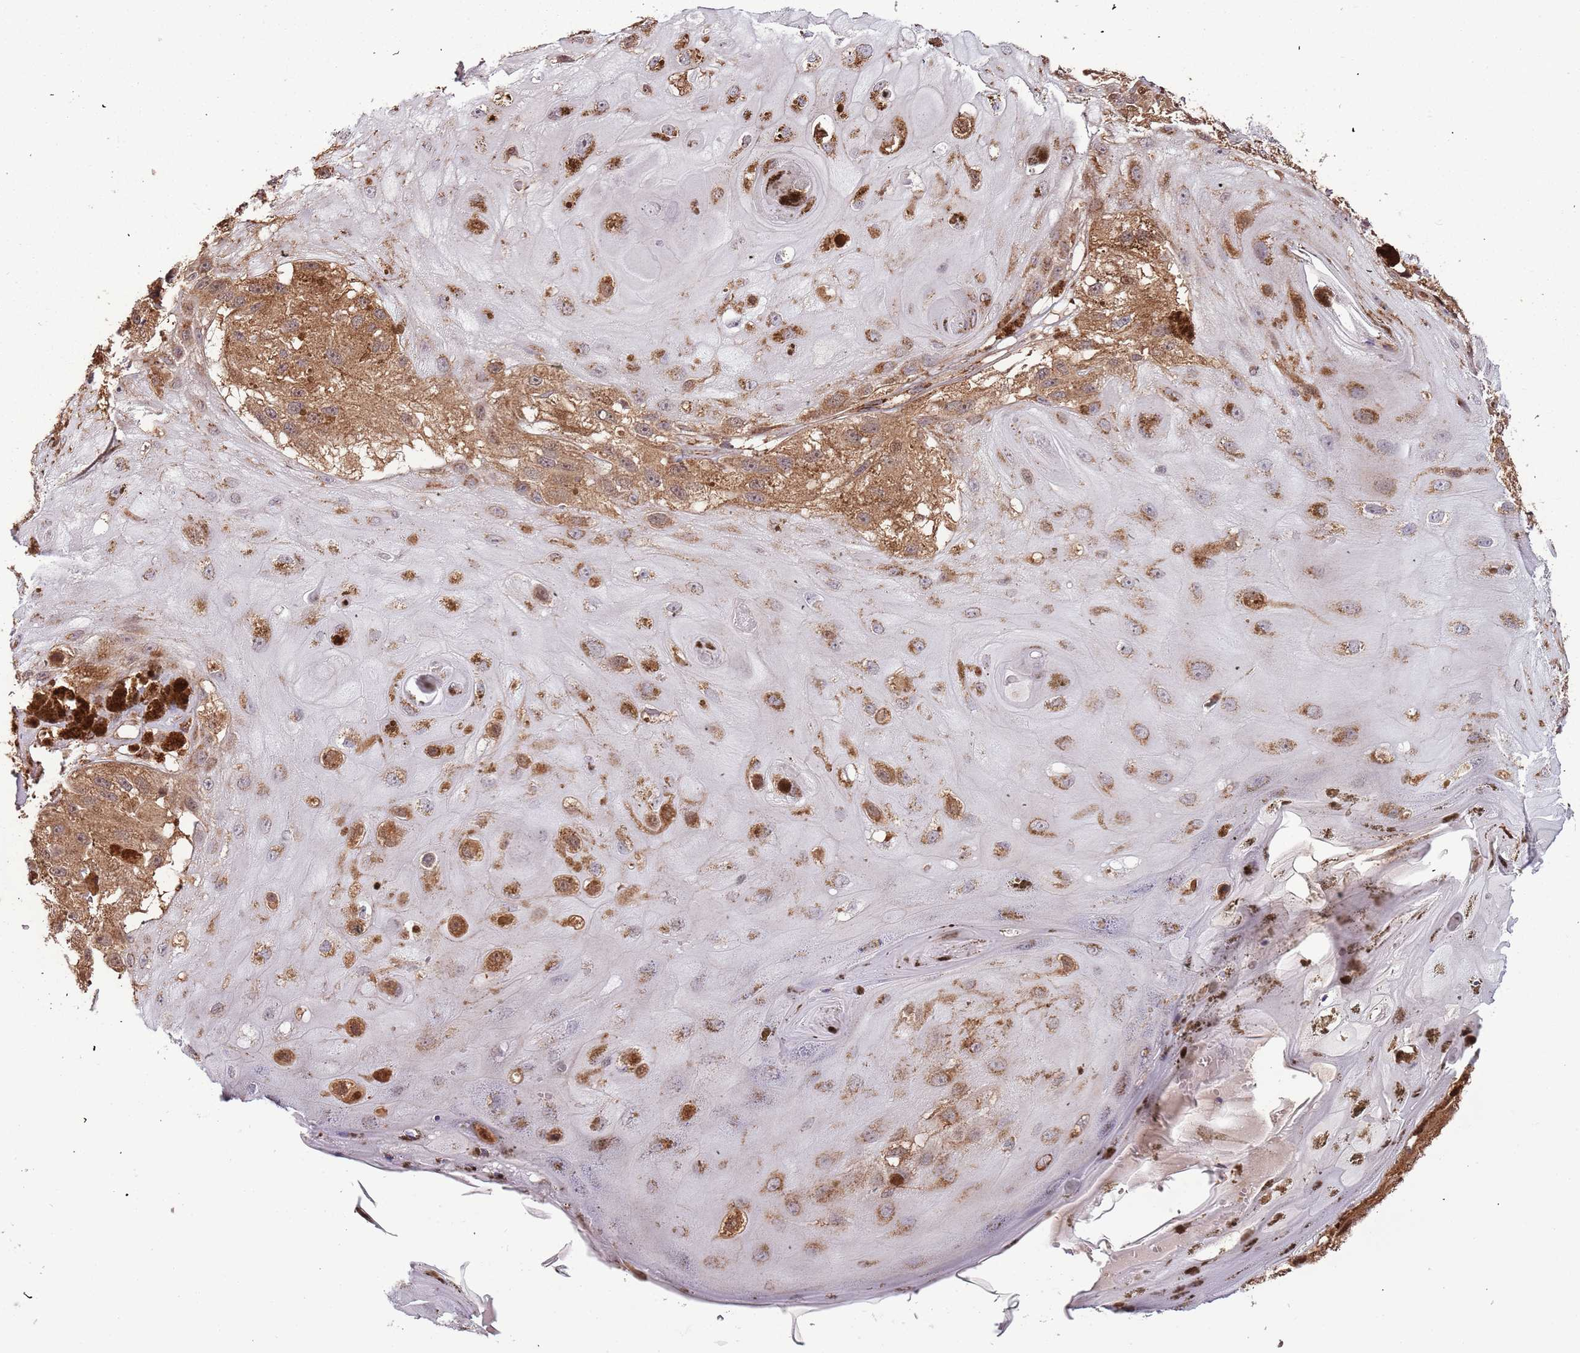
{"staining": {"intensity": "moderate", "quantity": ">75%", "location": "cytoplasmic/membranous"}, "tissue": "melanoma", "cell_type": "Tumor cells", "image_type": "cancer", "snomed": [{"axis": "morphology", "description": "Malignant melanoma, NOS"}, {"axis": "topography", "description": "Skin"}], "caption": "Tumor cells show medium levels of moderate cytoplasmic/membranous expression in about >75% of cells in malignant melanoma. Immunohistochemistry (ihc) stains the protein of interest in brown and the nuclei are stained blue.", "gene": "IL17RD", "patient": {"sex": "male", "age": 88}}